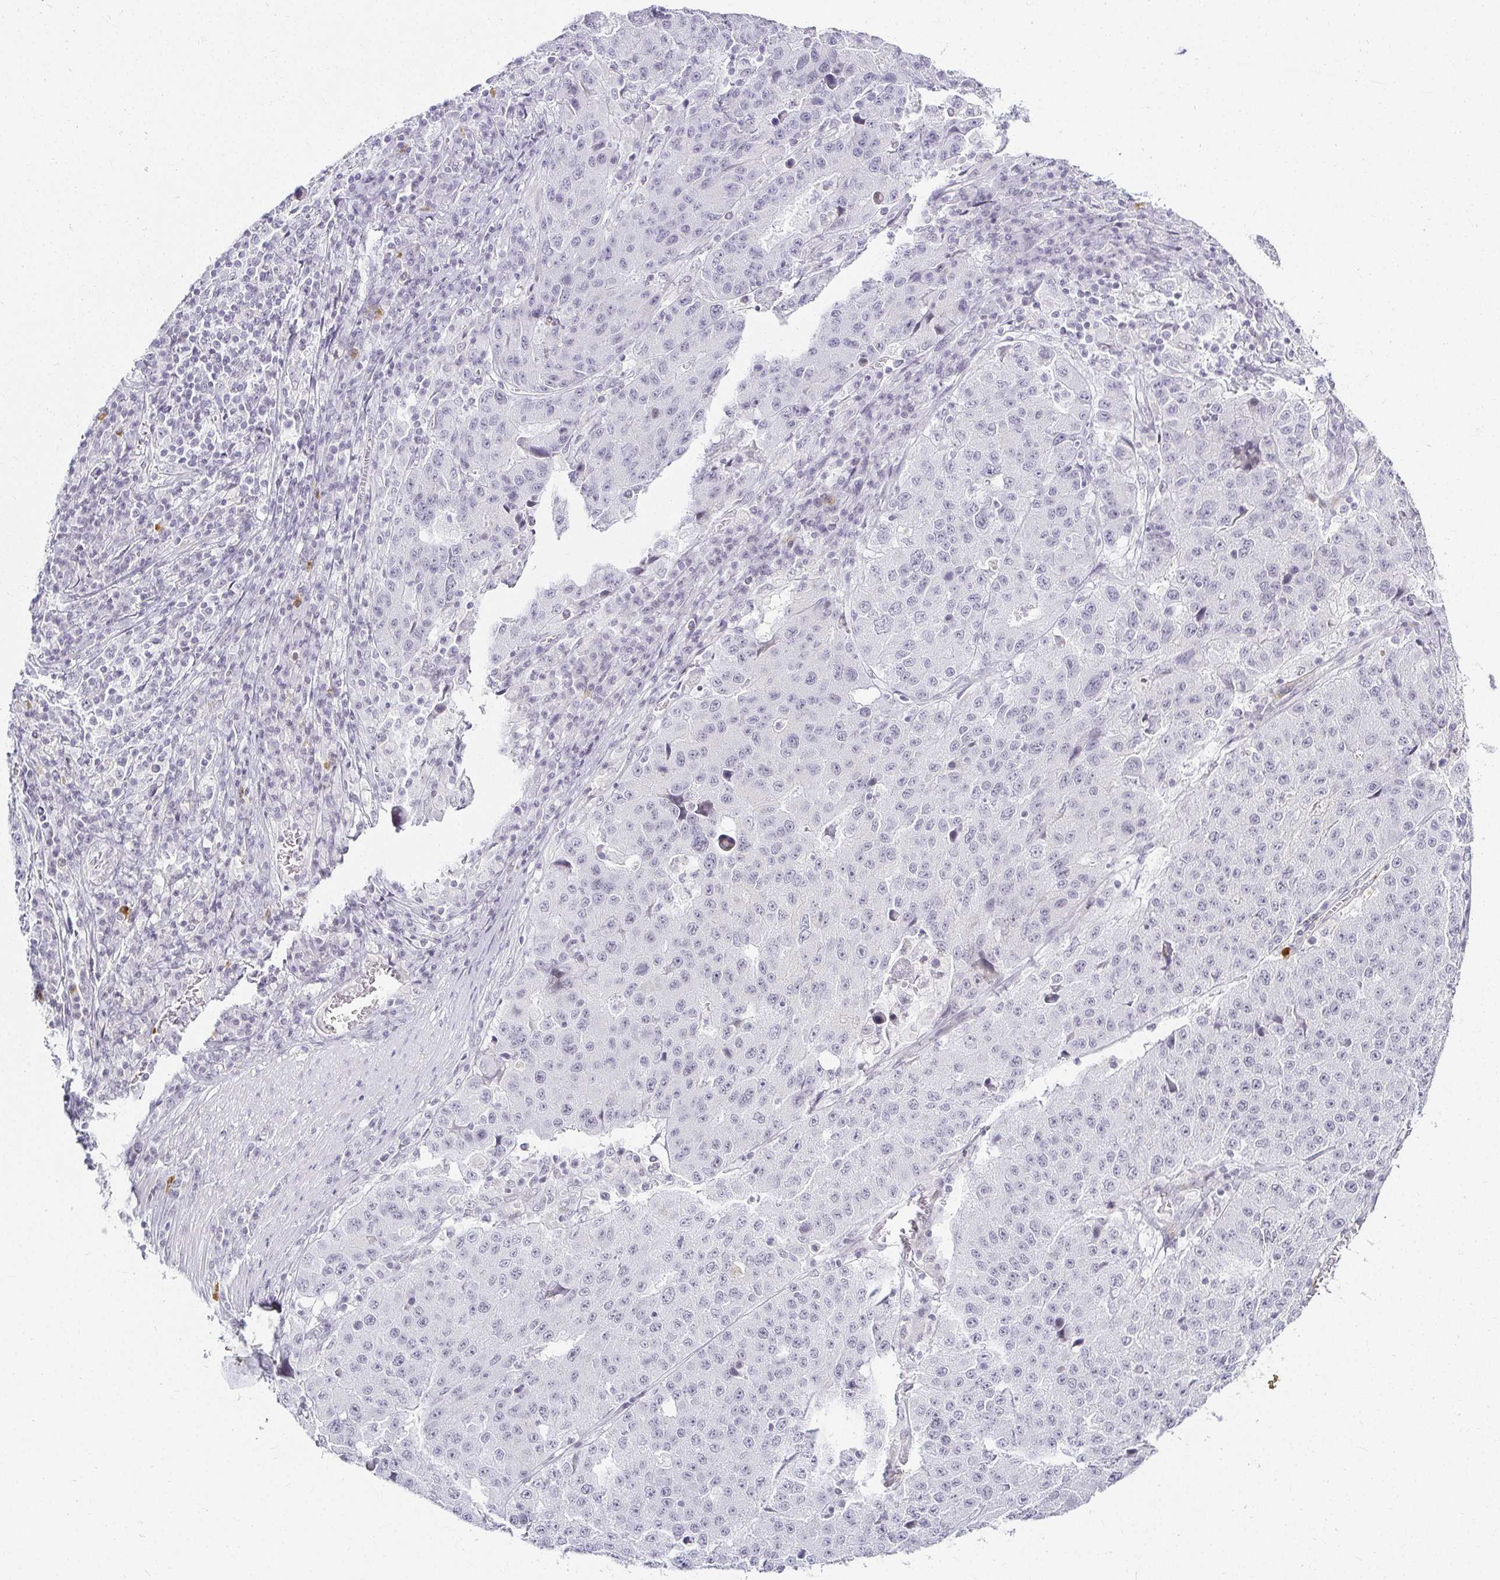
{"staining": {"intensity": "negative", "quantity": "none", "location": "none"}, "tissue": "stomach cancer", "cell_type": "Tumor cells", "image_type": "cancer", "snomed": [{"axis": "morphology", "description": "Adenocarcinoma, NOS"}, {"axis": "topography", "description": "Stomach"}], "caption": "High power microscopy micrograph of an IHC micrograph of stomach cancer, revealing no significant positivity in tumor cells.", "gene": "ACAN", "patient": {"sex": "male", "age": 71}}